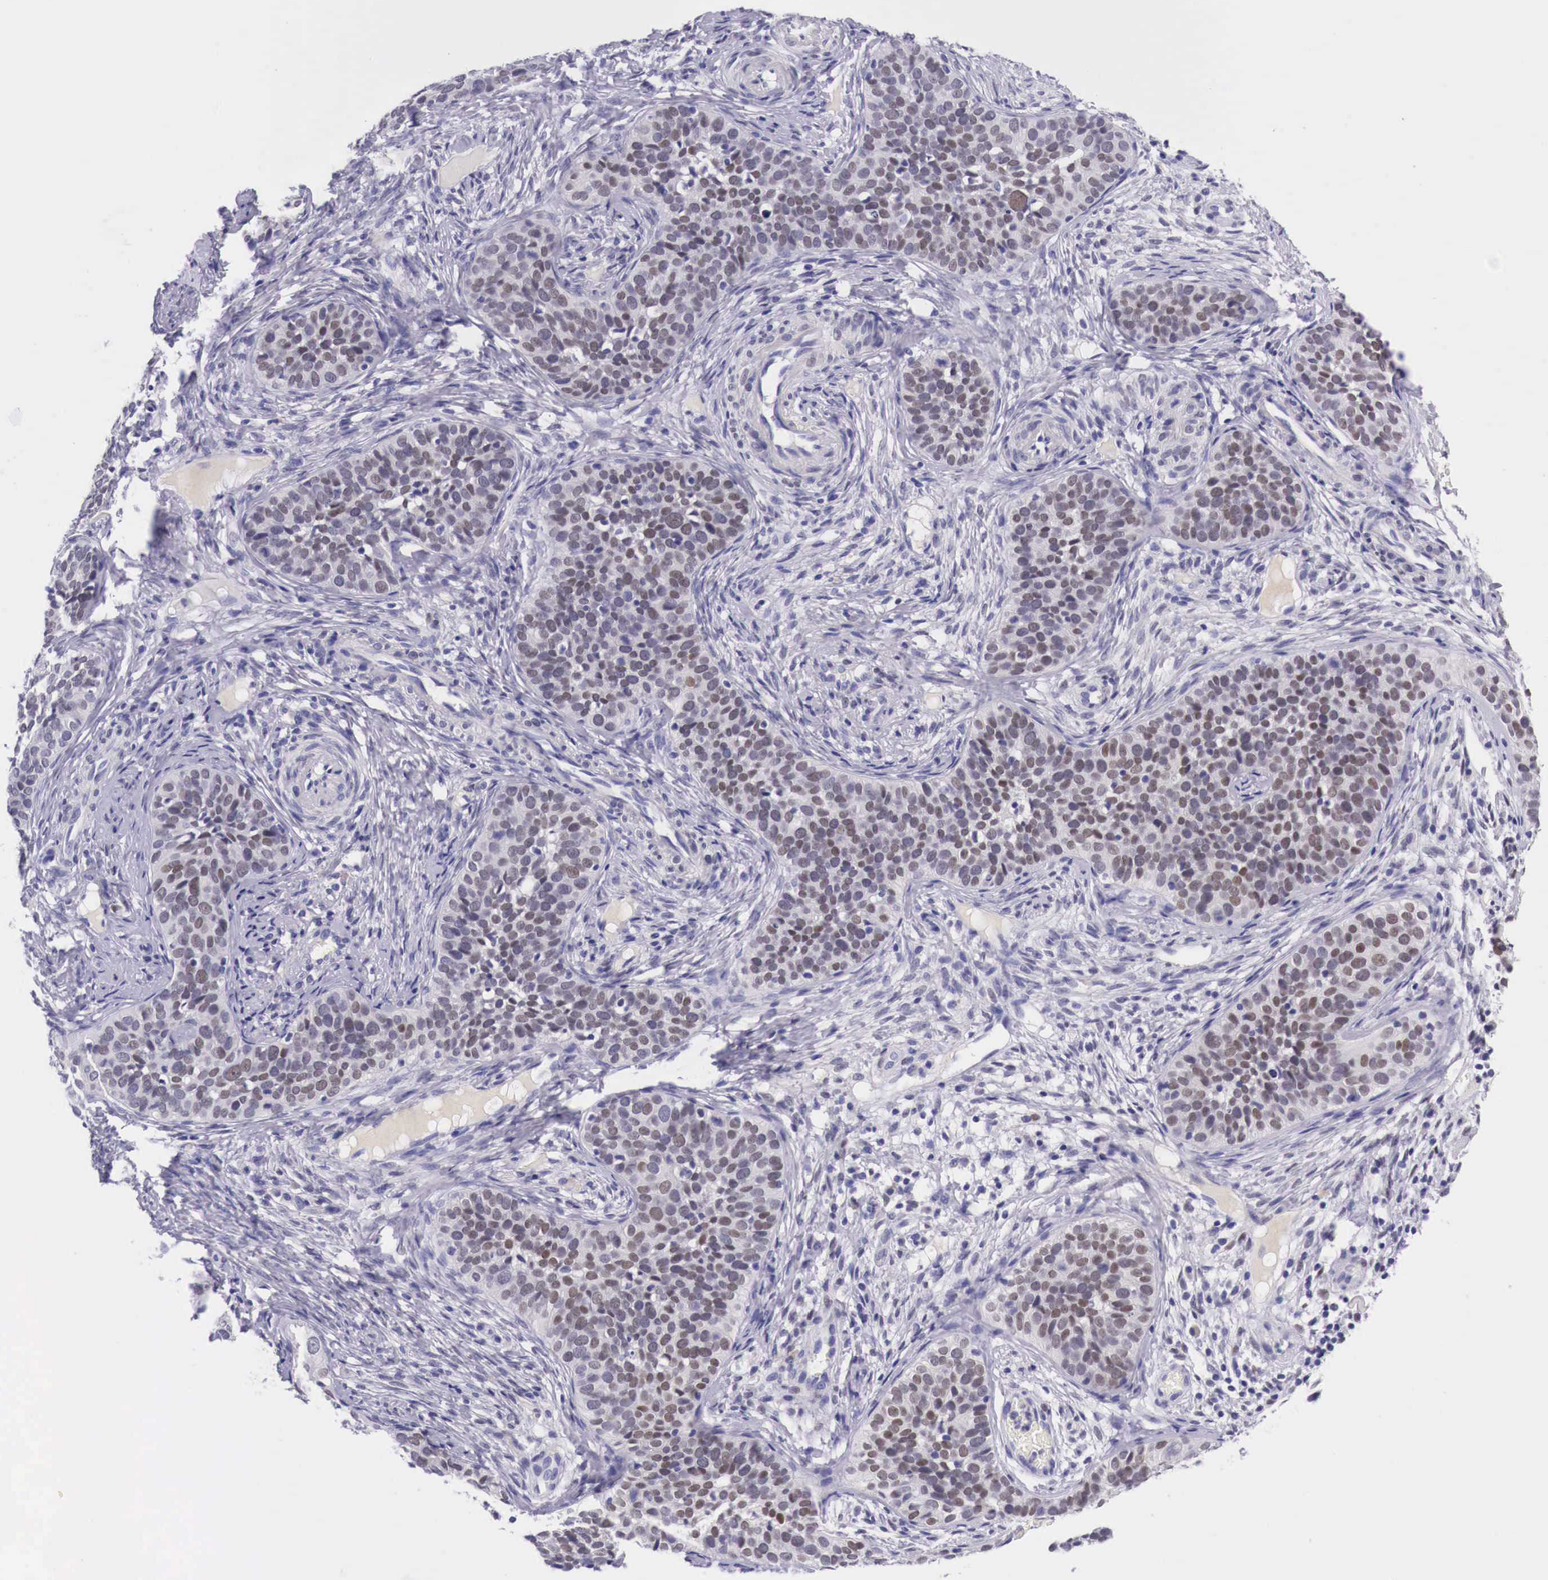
{"staining": {"intensity": "negative", "quantity": "none", "location": "none"}, "tissue": "cervical cancer", "cell_type": "Tumor cells", "image_type": "cancer", "snomed": [{"axis": "morphology", "description": "Squamous cell carcinoma, NOS"}, {"axis": "topography", "description": "Cervix"}], "caption": "Immunohistochemical staining of human cervical cancer (squamous cell carcinoma) demonstrates no significant positivity in tumor cells.", "gene": "BCL6", "patient": {"sex": "female", "age": 31}}